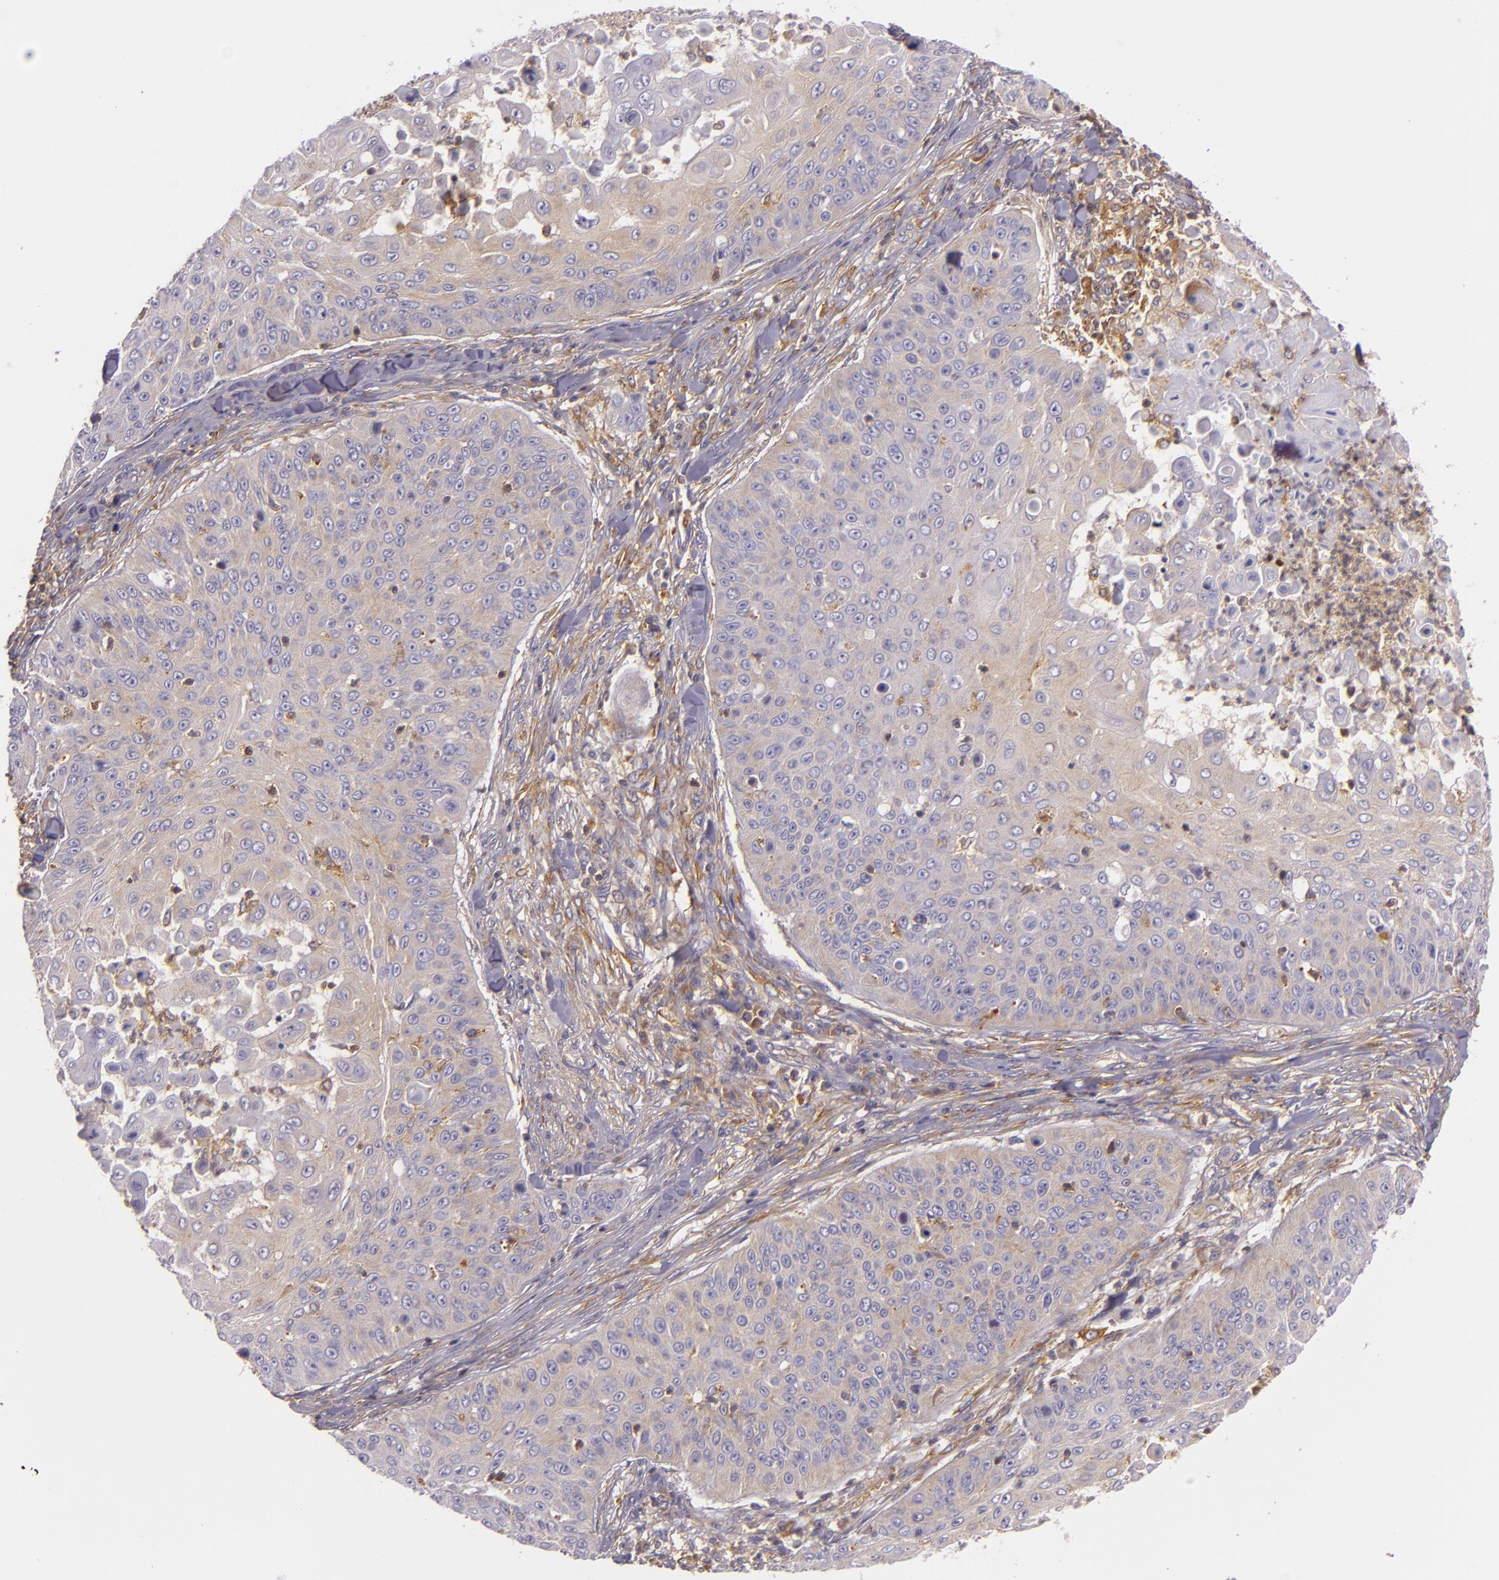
{"staining": {"intensity": "weak", "quantity": ">75%", "location": "cytoplasmic/membranous"}, "tissue": "skin cancer", "cell_type": "Tumor cells", "image_type": "cancer", "snomed": [{"axis": "morphology", "description": "Squamous cell carcinoma, NOS"}, {"axis": "topography", "description": "Skin"}], "caption": "There is low levels of weak cytoplasmic/membranous expression in tumor cells of squamous cell carcinoma (skin), as demonstrated by immunohistochemical staining (brown color).", "gene": "TLN1", "patient": {"sex": "male", "age": 82}}